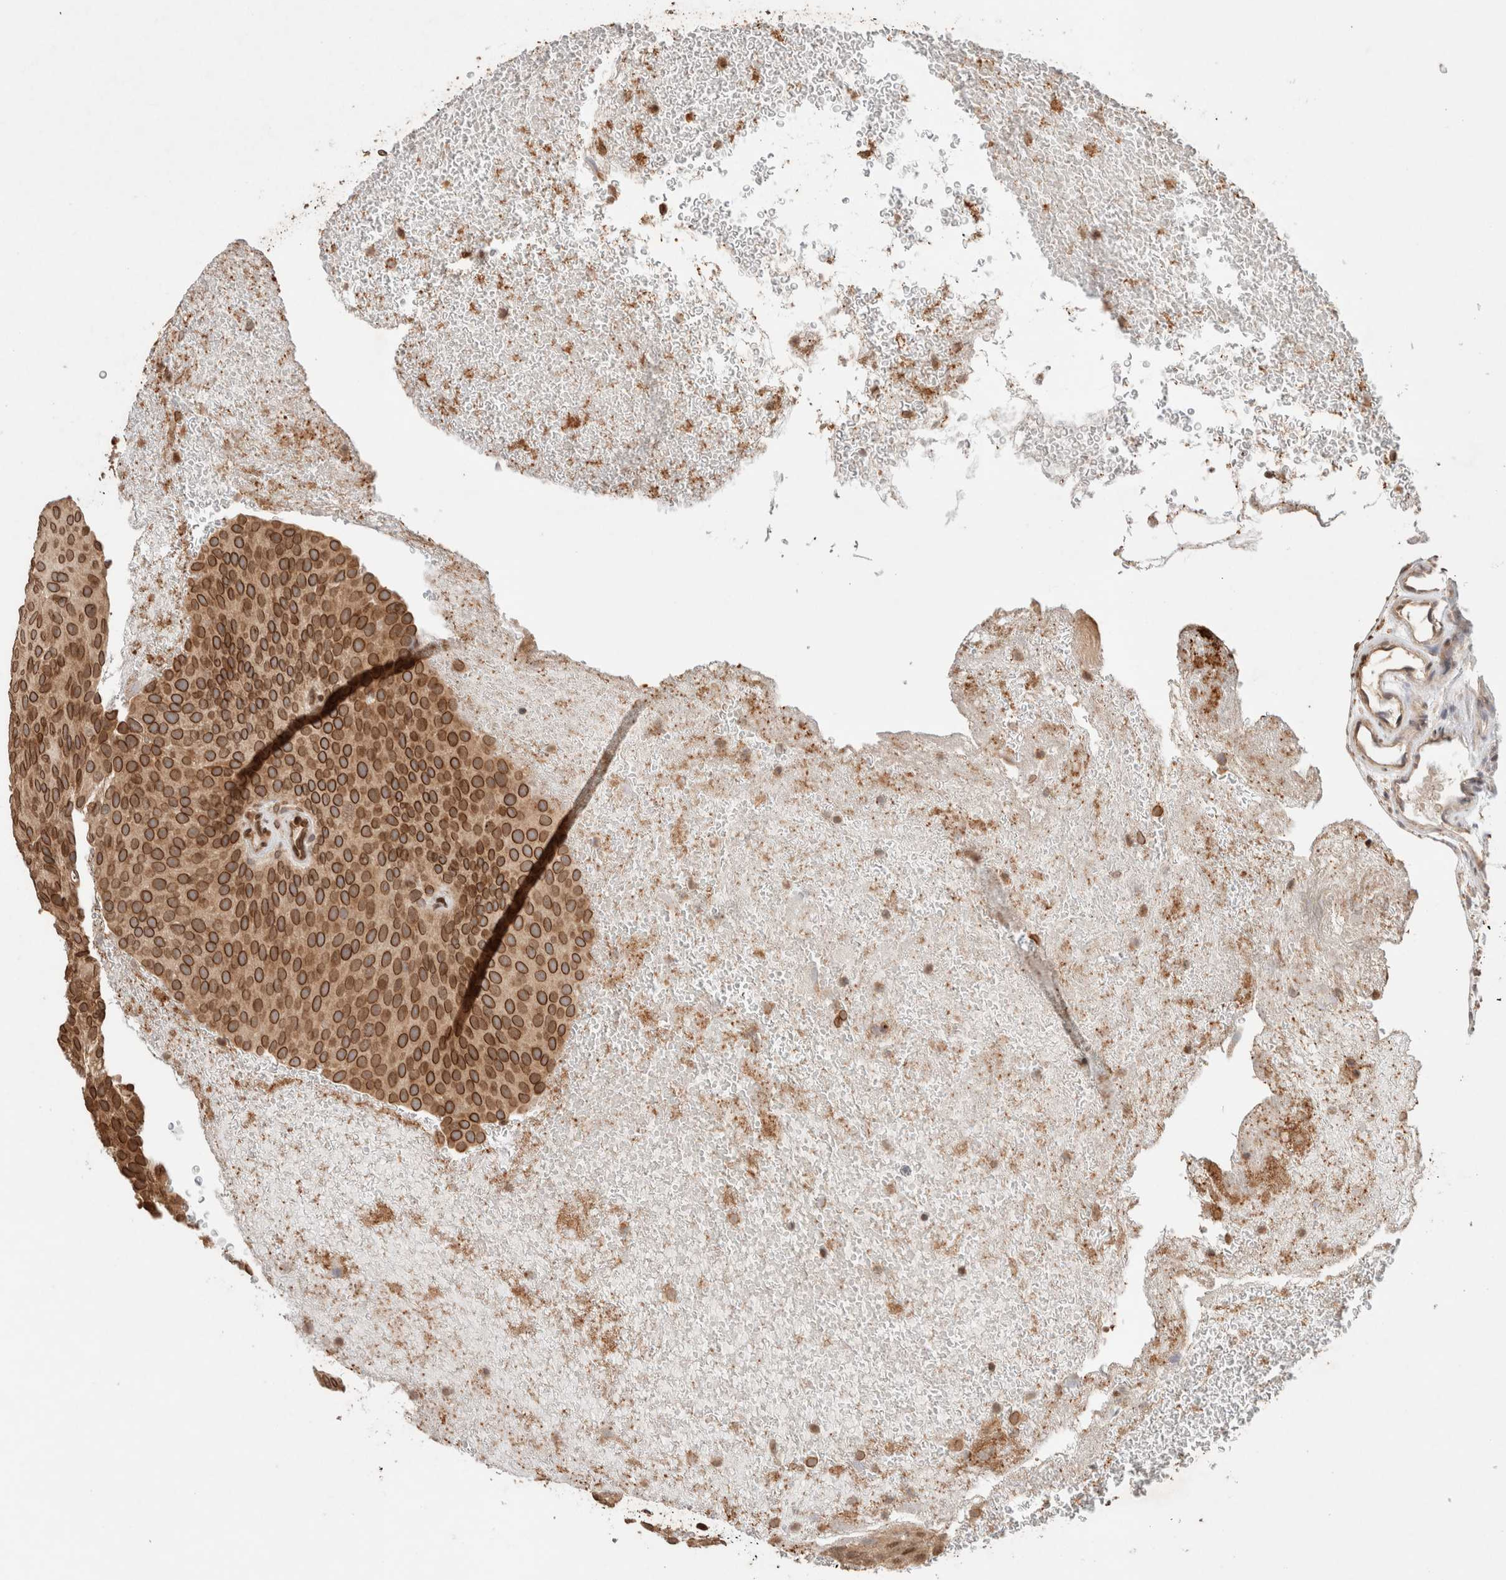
{"staining": {"intensity": "strong", "quantity": ">75%", "location": "cytoplasmic/membranous,nuclear"}, "tissue": "urothelial cancer", "cell_type": "Tumor cells", "image_type": "cancer", "snomed": [{"axis": "morphology", "description": "Urothelial carcinoma, Low grade"}, {"axis": "topography", "description": "Urinary bladder"}], "caption": "IHC staining of urothelial carcinoma (low-grade), which reveals high levels of strong cytoplasmic/membranous and nuclear staining in about >75% of tumor cells indicating strong cytoplasmic/membranous and nuclear protein staining. The staining was performed using DAB (brown) for protein detection and nuclei were counterstained in hematoxylin (blue).", "gene": "TPR", "patient": {"sex": "male", "age": 78}}